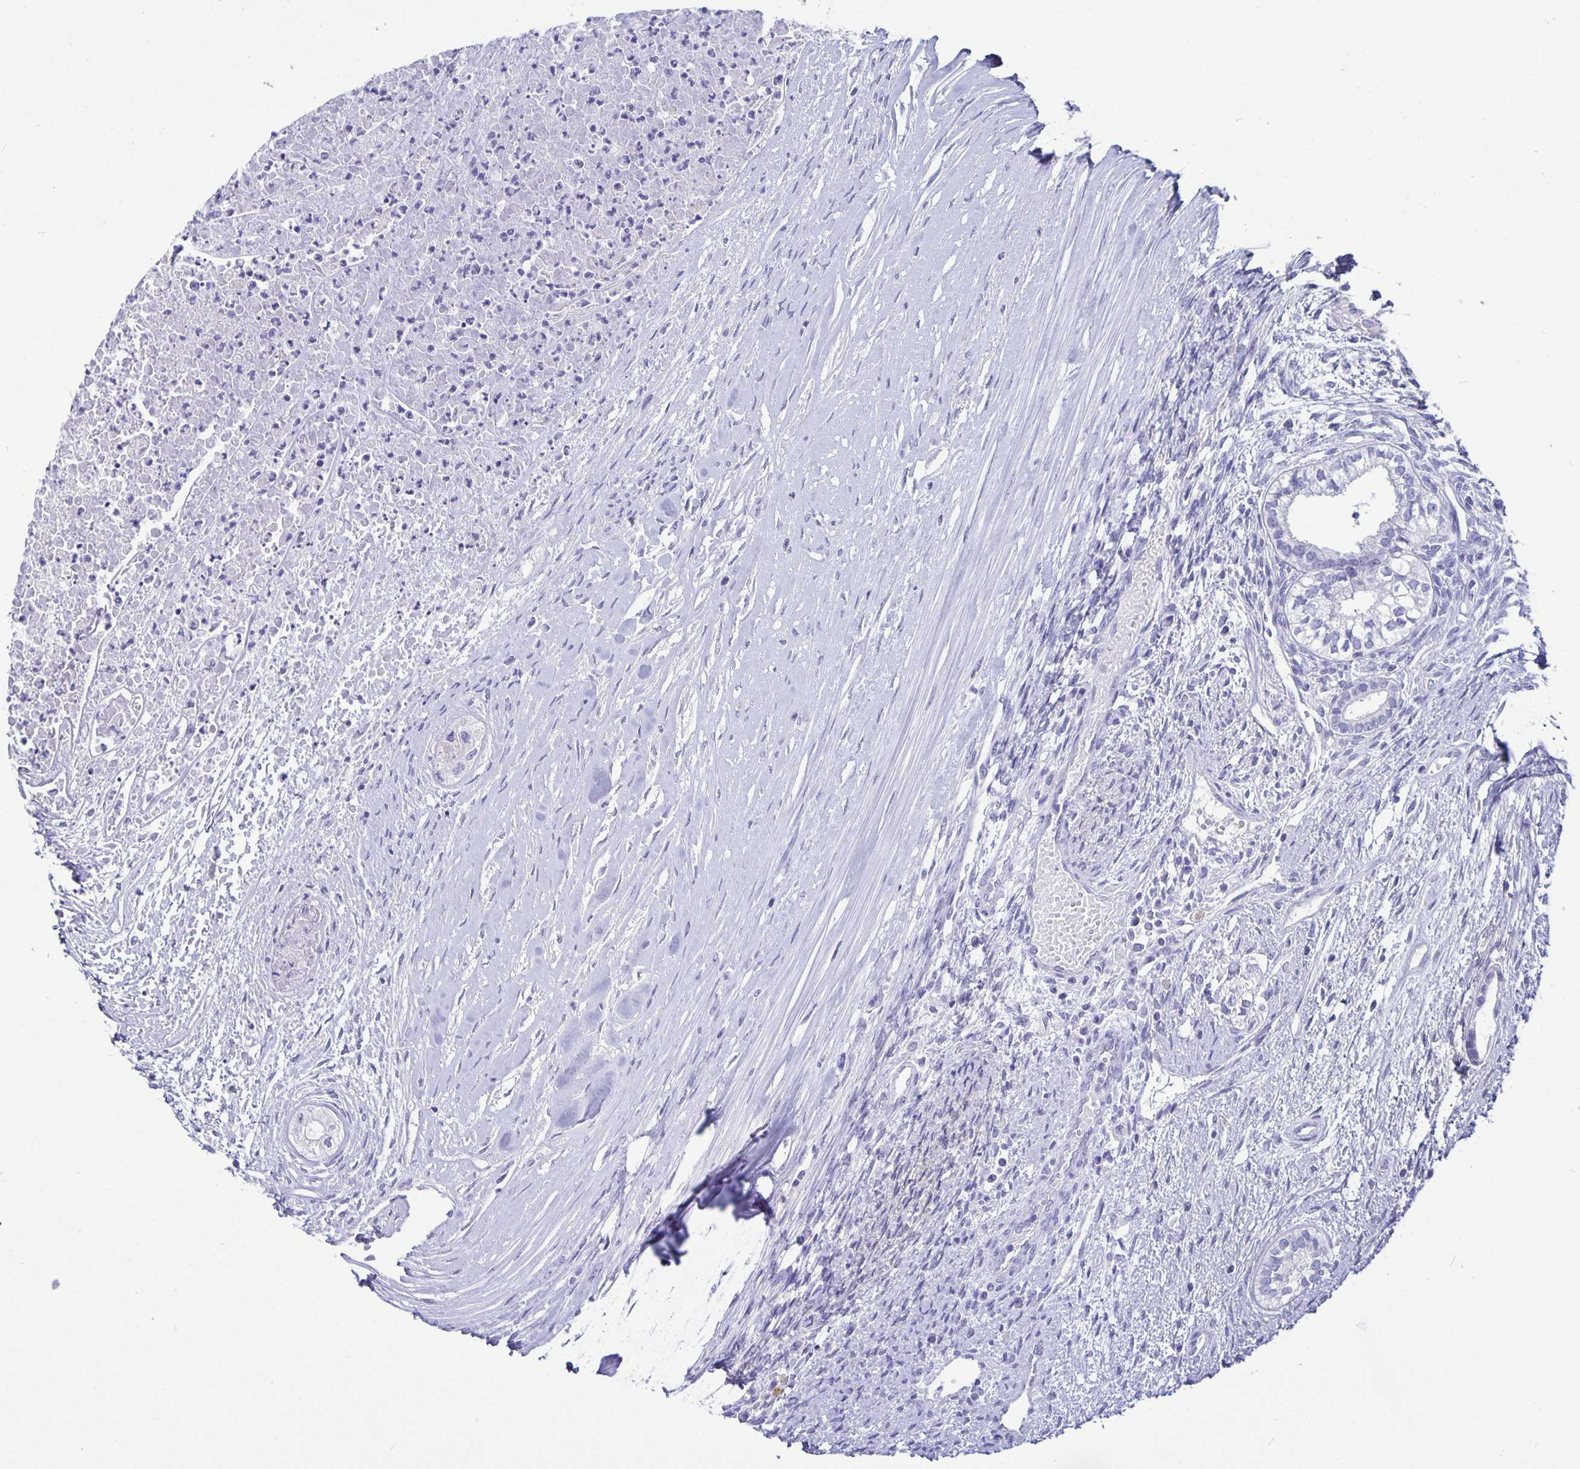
{"staining": {"intensity": "negative", "quantity": "none", "location": "none"}, "tissue": "testis cancer", "cell_type": "Tumor cells", "image_type": "cancer", "snomed": [{"axis": "morphology", "description": "Carcinoma, Embryonal, NOS"}, {"axis": "topography", "description": "Testis"}], "caption": "IHC photomicrograph of neoplastic tissue: human testis cancer (embryonal carcinoma) stained with DAB exhibits no significant protein staining in tumor cells.", "gene": "ERMN", "patient": {"sex": "male", "age": 37}}